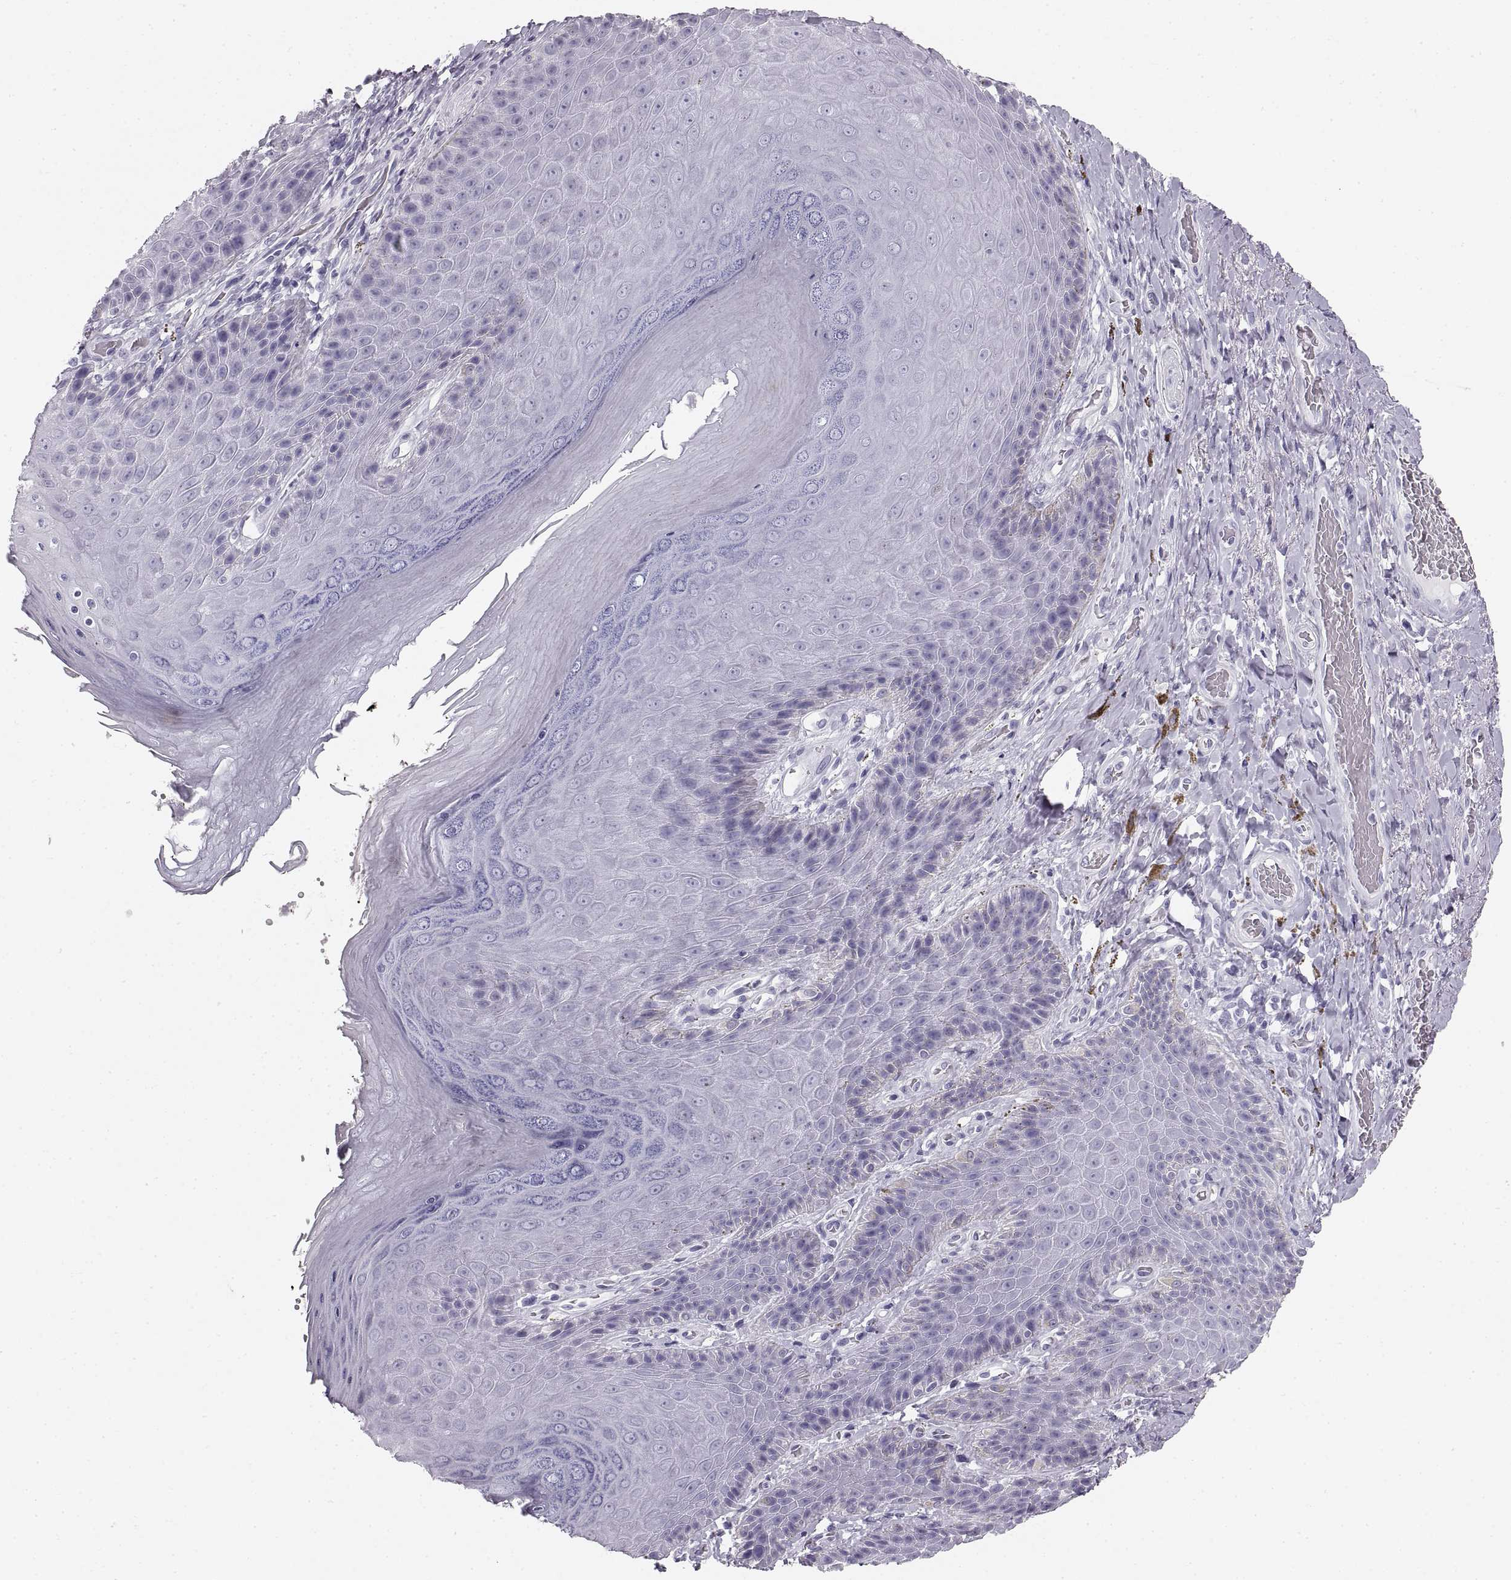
{"staining": {"intensity": "negative", "quantity": "none", "location": "none"}, "tissue": "skin", "cell_type": "Epidermal cells", "image_type": "normal", "snomed": [{"axis": "morphology", "description": "Normal tissue, NOS"}, {"axis": "topography", "description": "Skeletal muscle"}, {"axis": "topography", "description": "Anal"}, {"axis": "topography", "description": "Peripheral nerve tissue"}], "caption": "Protein analysis of benign skin demonstrates no significant expression in epidermal cells.", "gene": "CRYAA", "patient": {"sex": "male", "age": 53}}